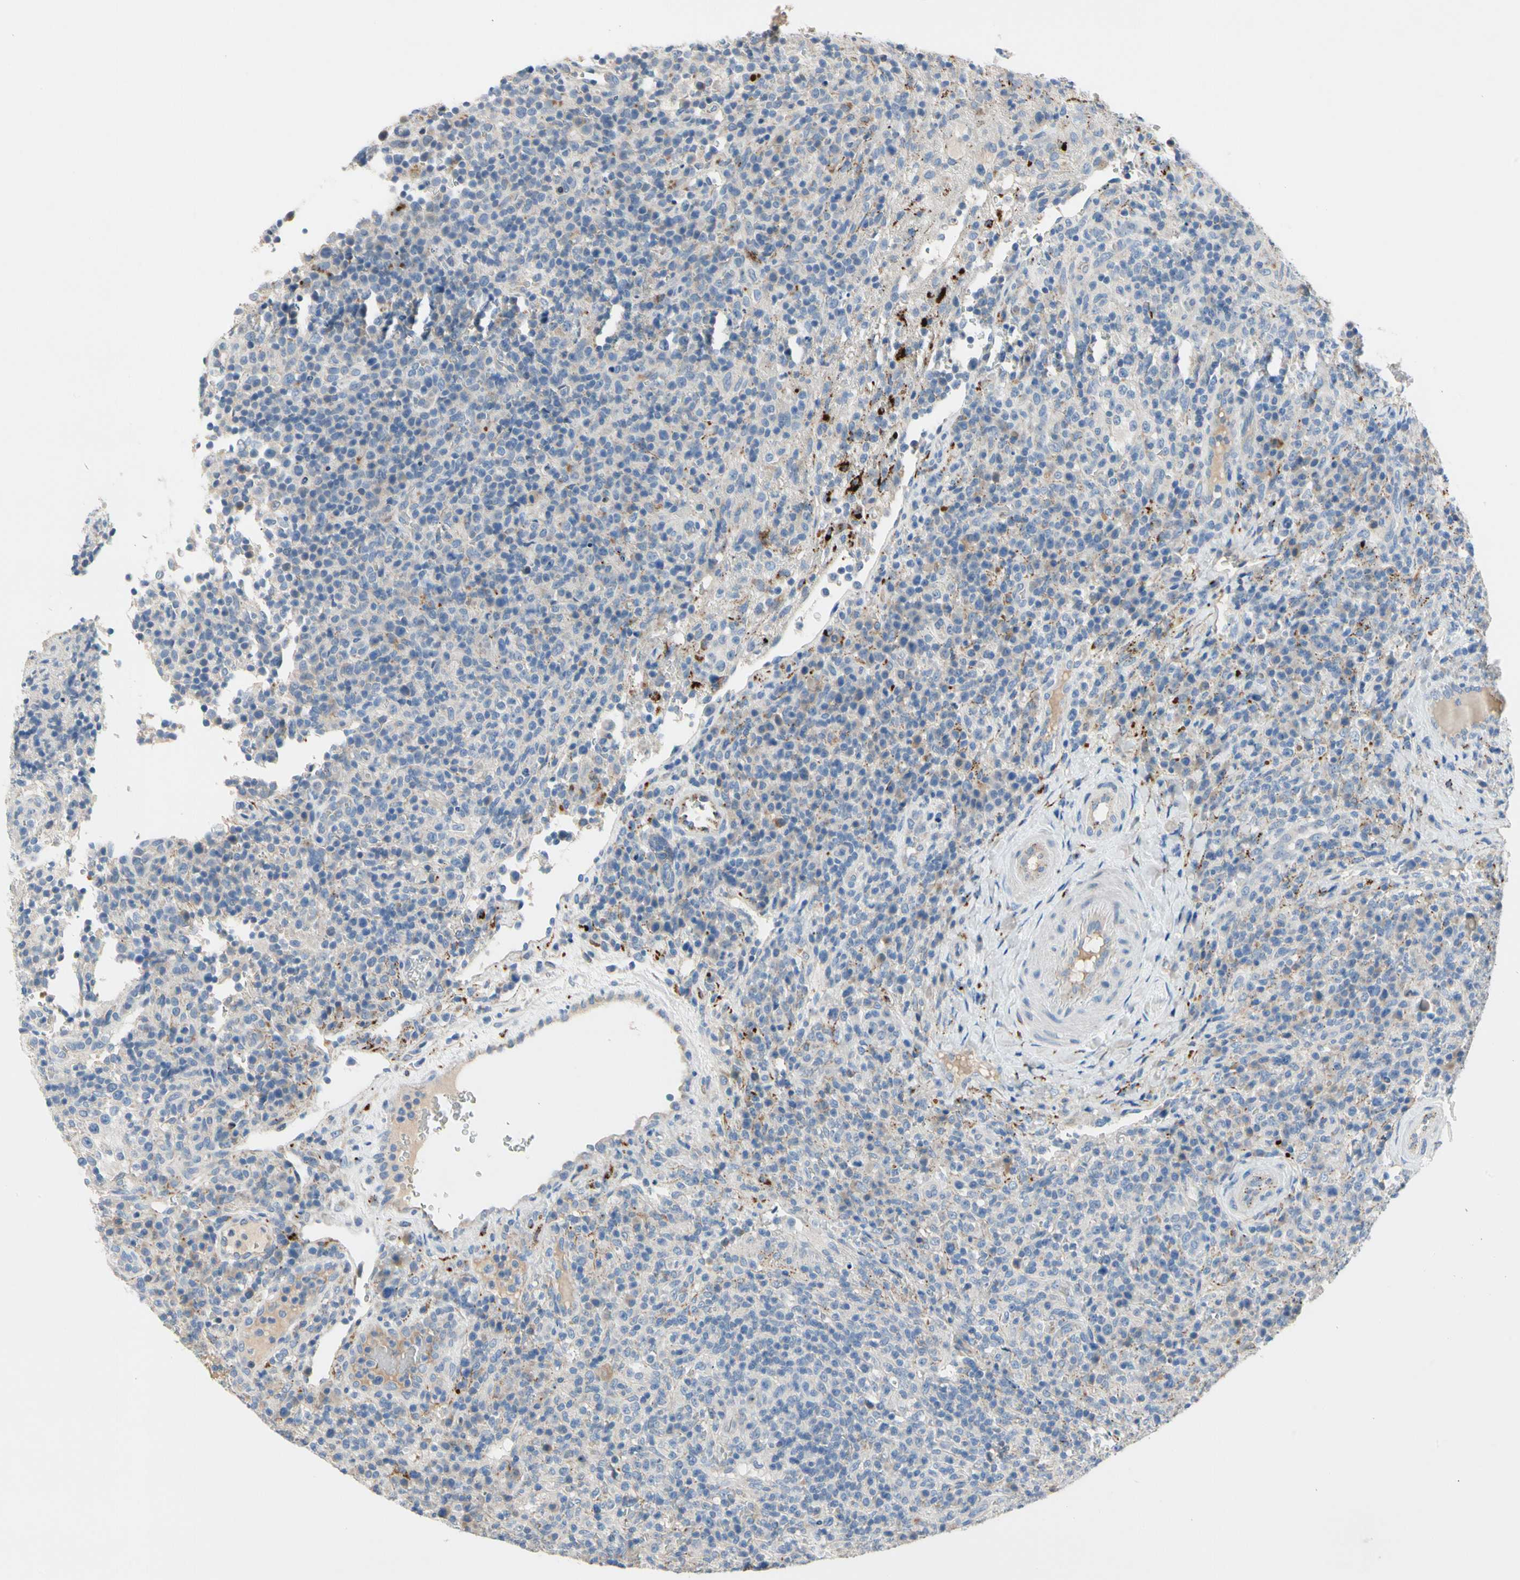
{"staining": {"intensity": "weak", "quantity": "<25%", "location": "cytoplasmic/membranous"}, "tissue": "lymphoma", "cell_type": "Tumor cells", "image_type": "cancer", "snomed": [{"axis": "morphology", "description": "Malignant lymphoma, non-Hodgkin's type, High grade"}, {"axis": "topography", "description": "Lymph node"}], "caption": "The histopathology image reveals no significant staining in tumor cells of lymphoma.", "gene": "RETSAT", "patient": {"sex": "female", "age": 76}}